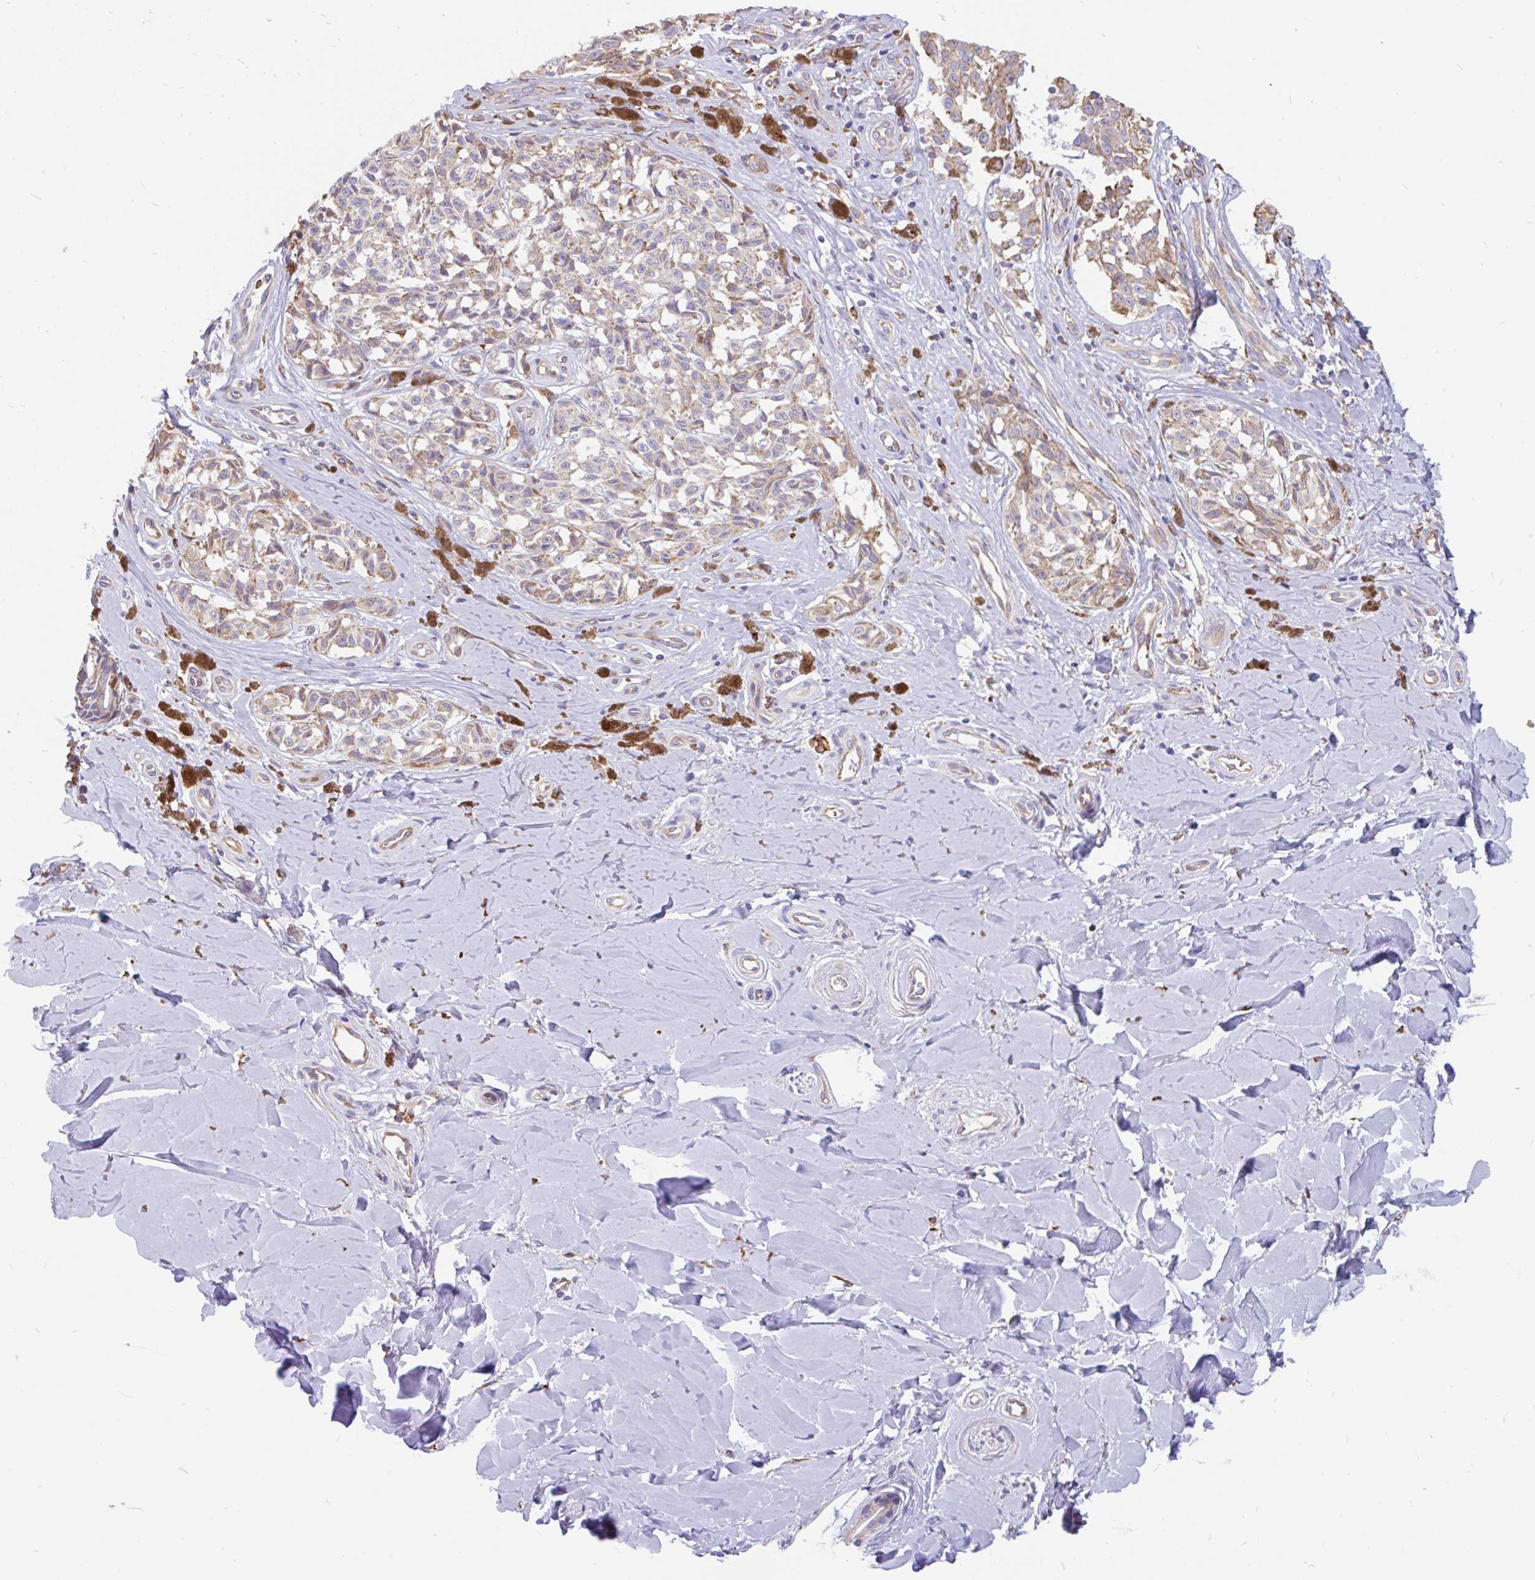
{"staining": {"intensity": "weak", "quantity": "25%-75%", "location": "cytoplasmic/membranous"}, "tissue": "melanoma", "cell_type": "Tumor cells", "image_type": "cancer", "snomed": [{"axis": "morphology", "description": "Malignant melanoma, NOS"}, {"axis": "topography", "description": "Skin"}], "caption": "Malignant melanoma stained for a protein (brown) demonstrates weak cytoplasmic/membranous positive expression in about 25%-75% of tumor cells.", "gene": "EML5", "patient": {"sex": "female", "age": 65}}